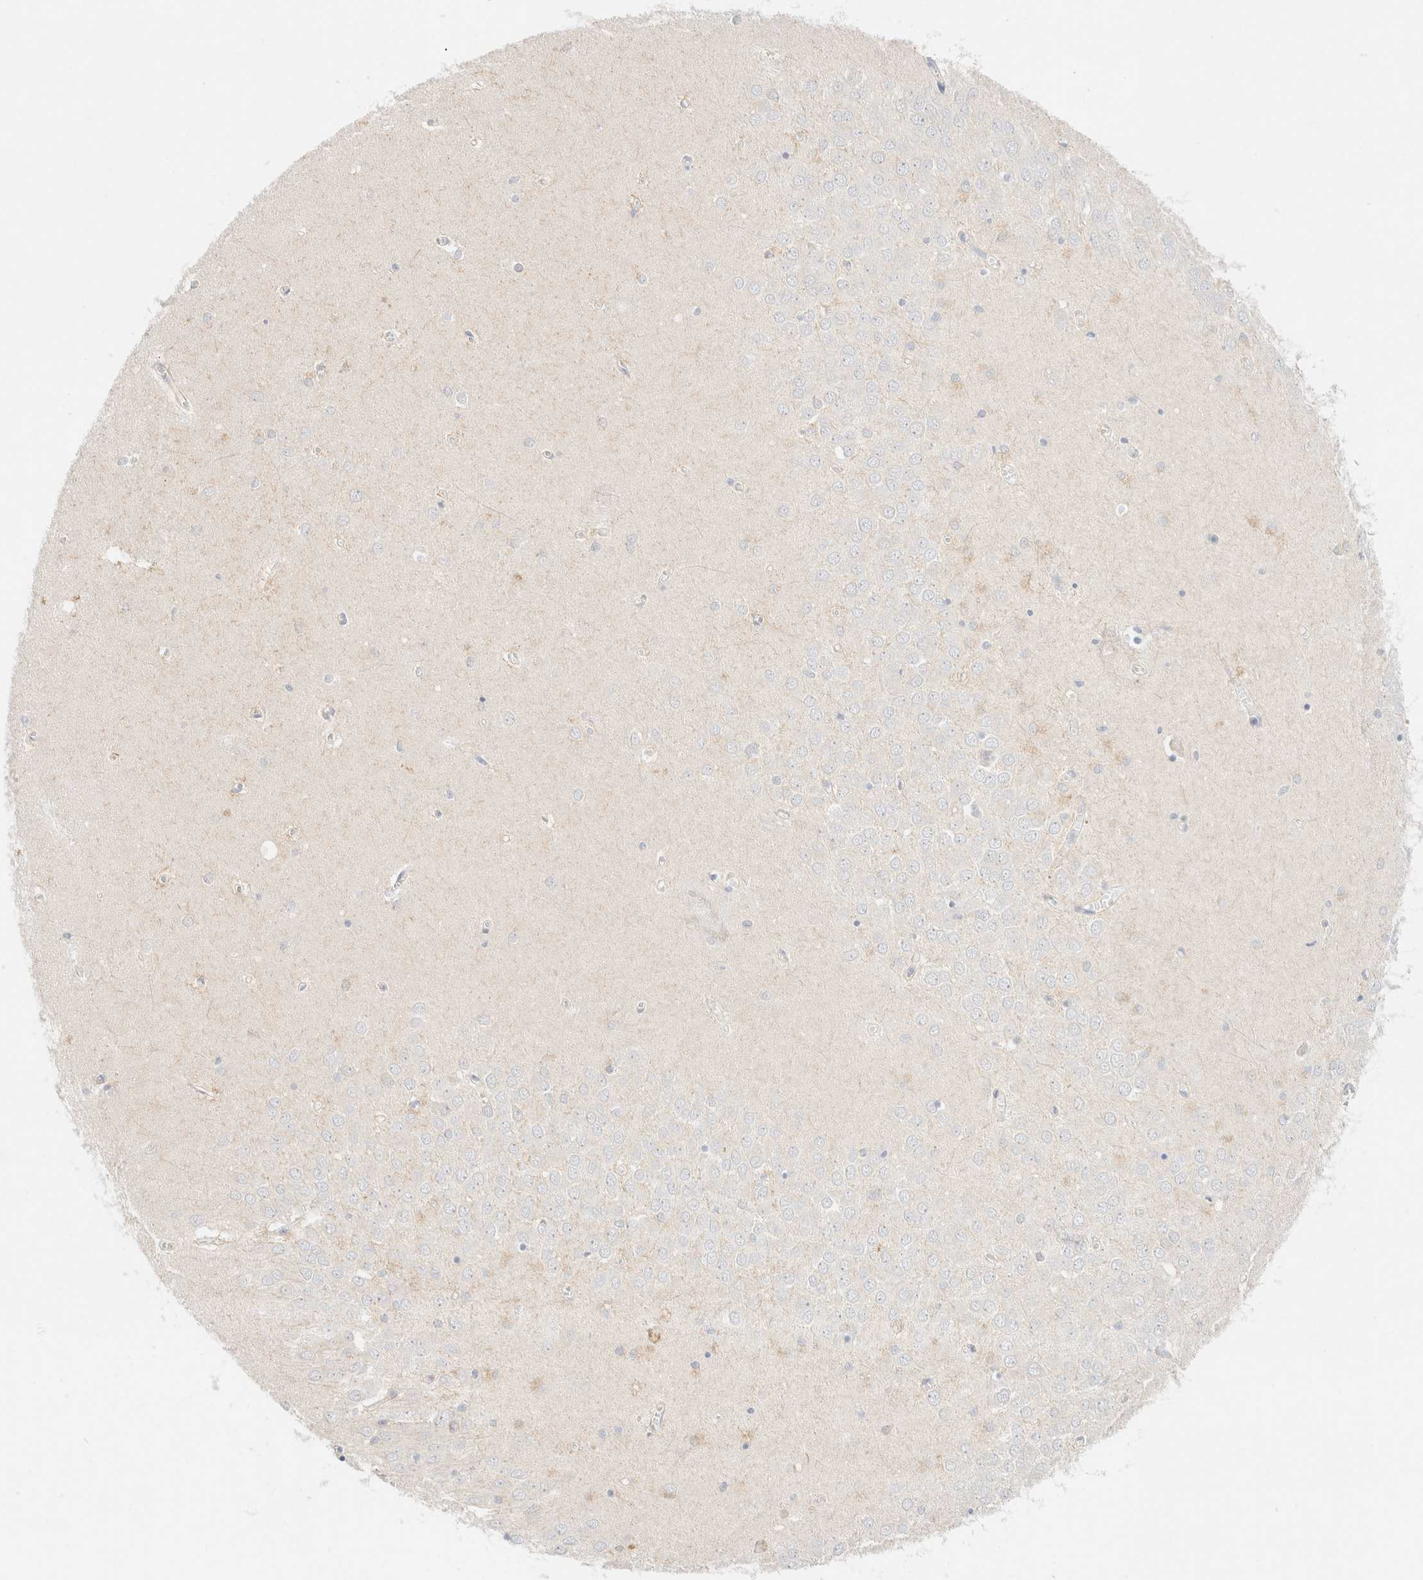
{"staining": {"intensity": "weak", "quantity": "<25%", "location": "cytoplasmic/membranous"}, "tissue": "hippocampus", "cell_type": "Glial cells", "image_type": "normal", "snomed": [{"axis": "morphology", "description": "Normal tissue, NOS"}, {"axis": "topography", "description": "Hippocampus"}], "caption": "Glial cells are negative for brown protein staining in unremarkable hippocampus. (DAB immunohistochemistry with hematoxylin counter stain).", "gene": "SARM1", "patient": {"sex": "male", "age": 70}}